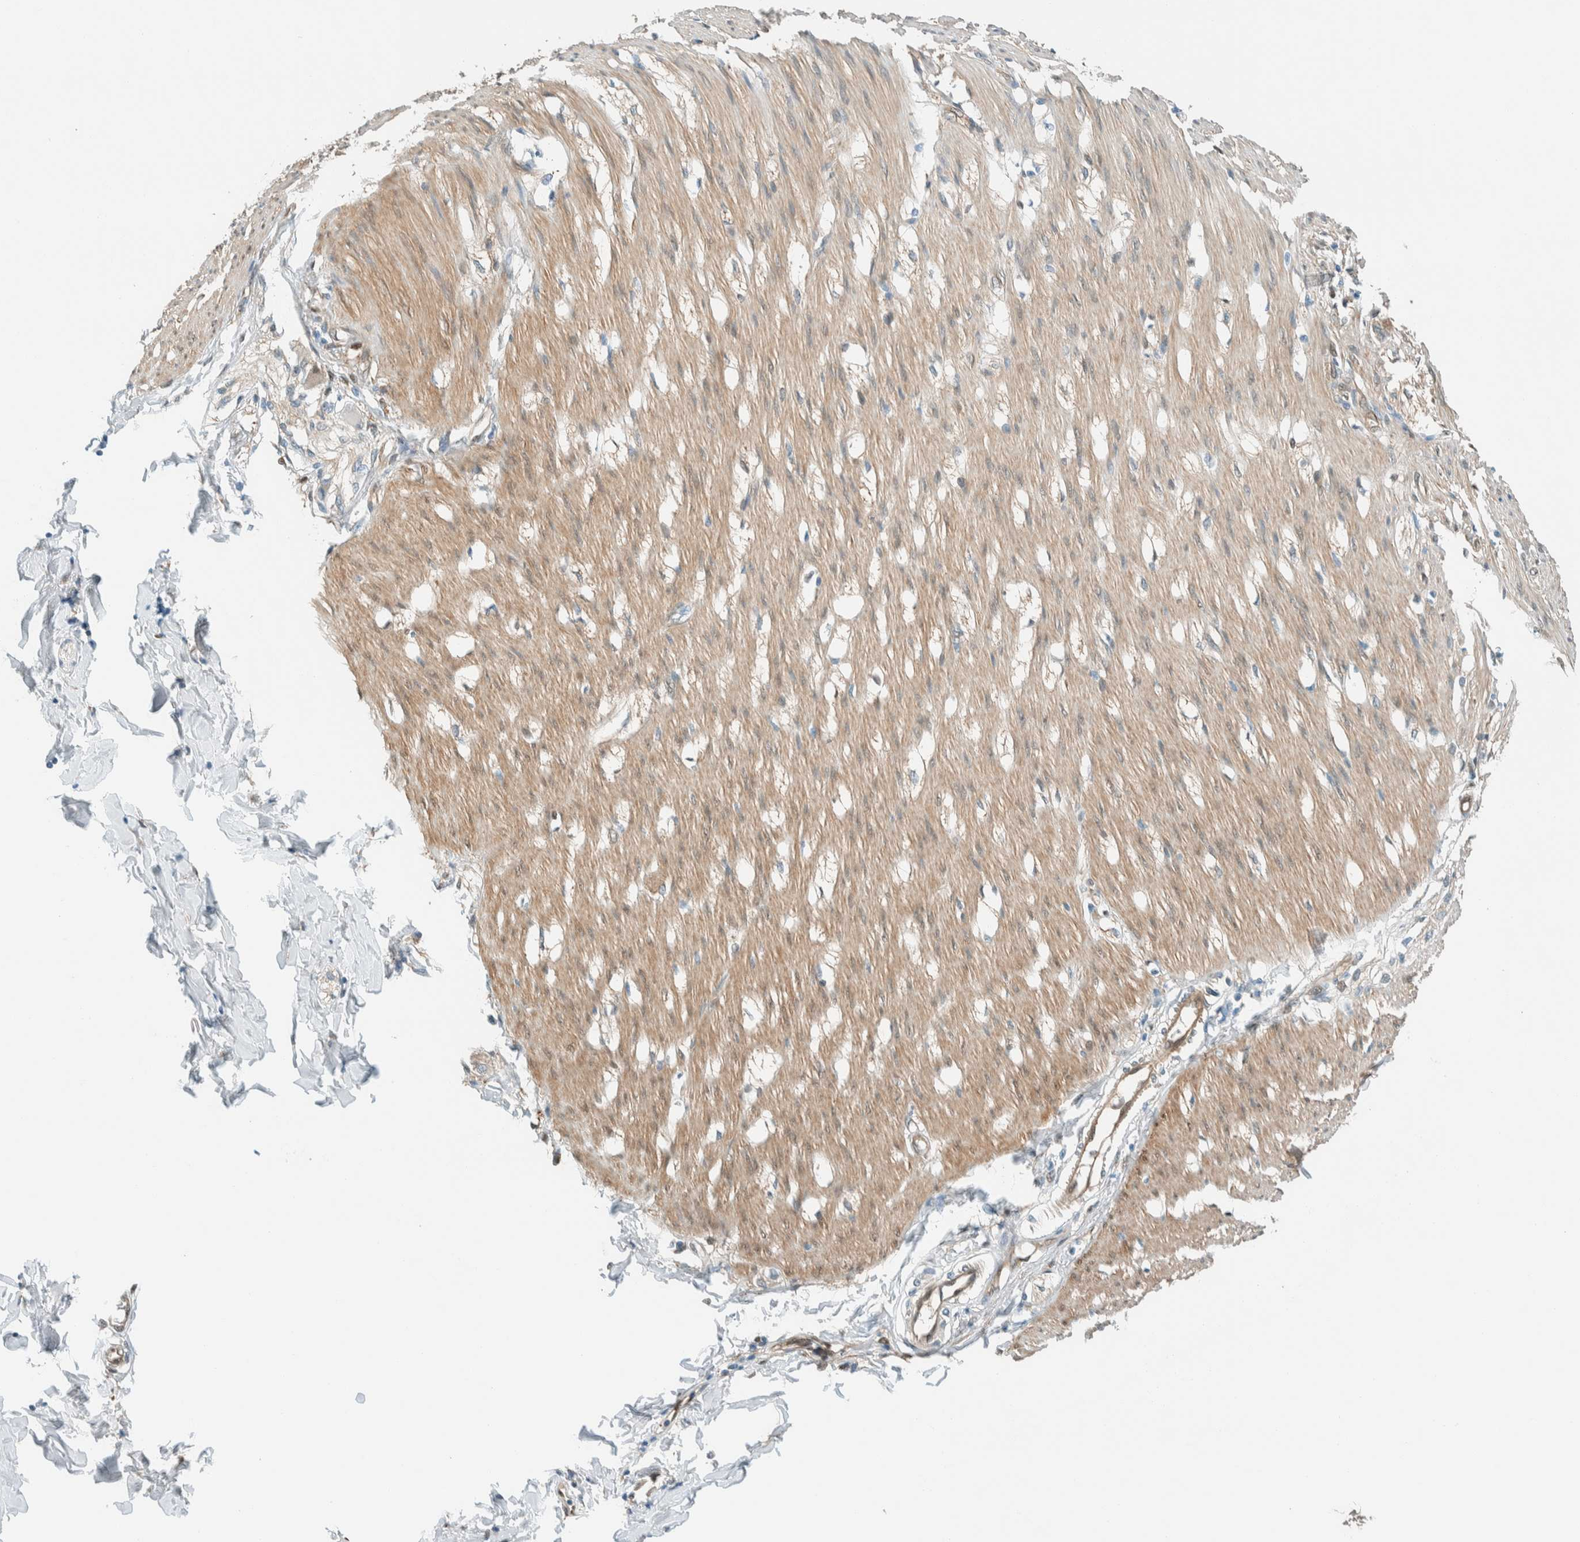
{"staining": {"intensity": "weak", "quantity": ">75%", "location": "cytoplasmic/membranous"}, "tissue": "smooth muscle", "cell_type": "Smooth muscle cells", "image_type": "normal", "snomed": [{"axis": "morphology", "description": "Normal tissue, NOS"}, {"axis": "morphology", "description": "Adenocarcinoma, NOS"}, {"axis": "topography", "description": "Smooth muscle"}, {"axis": "topography", "description": "Colon"}], "caption": "Unremarkable smooth muscle was stained to show a protein in brown. There is low levels of weak cytoplasmic/membranous staining in about >75% of smooth muscle cells.", "gene": "NXN", "patient": {"sex": "male", "age": 14}}